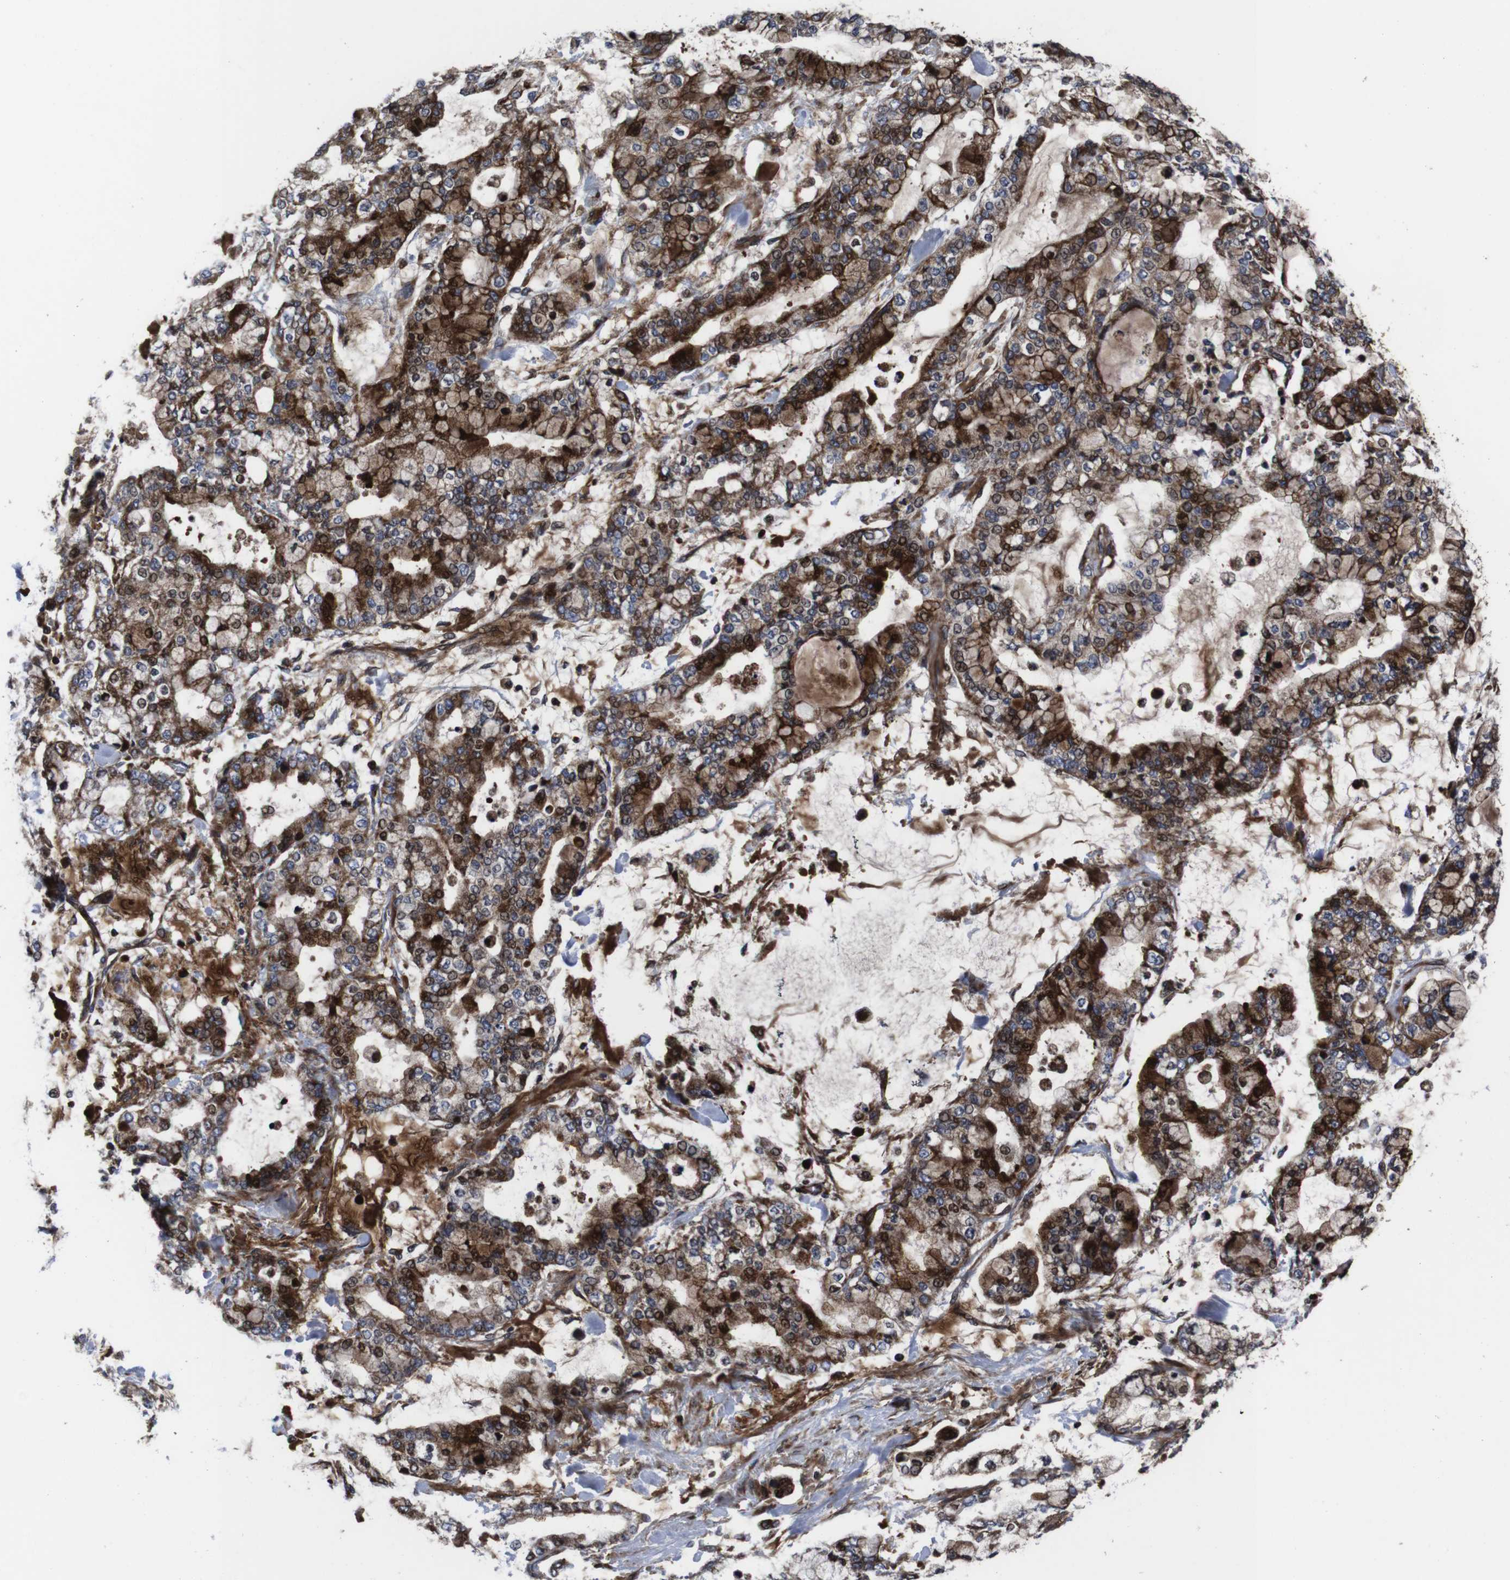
{"staining": {"intensity": "strong", "quantity": ">75%", "location": "cytoplasmic/membranous"}, "tissue": "stomach cancer", "cell_type": "Tumor cells", "image_type": "cancer", "snomed": [{"axis": "morphology", "description": "Normal tissue, NOS"}, {"axis": "morphology", "description": "Adenocarcinoma, NOS"}, {"axis": "topography", "description": "Stomach, upper"}, {"axis": "topography", "description": "Stomach"}], "caption": "Stomach cancer (adenocarcinoma) tissue shows strong cytoplasmic/membranous staining in about >75% of tumor cells", "gene": "SMYD3", "patient": {"sex": "male", "age": 76}}